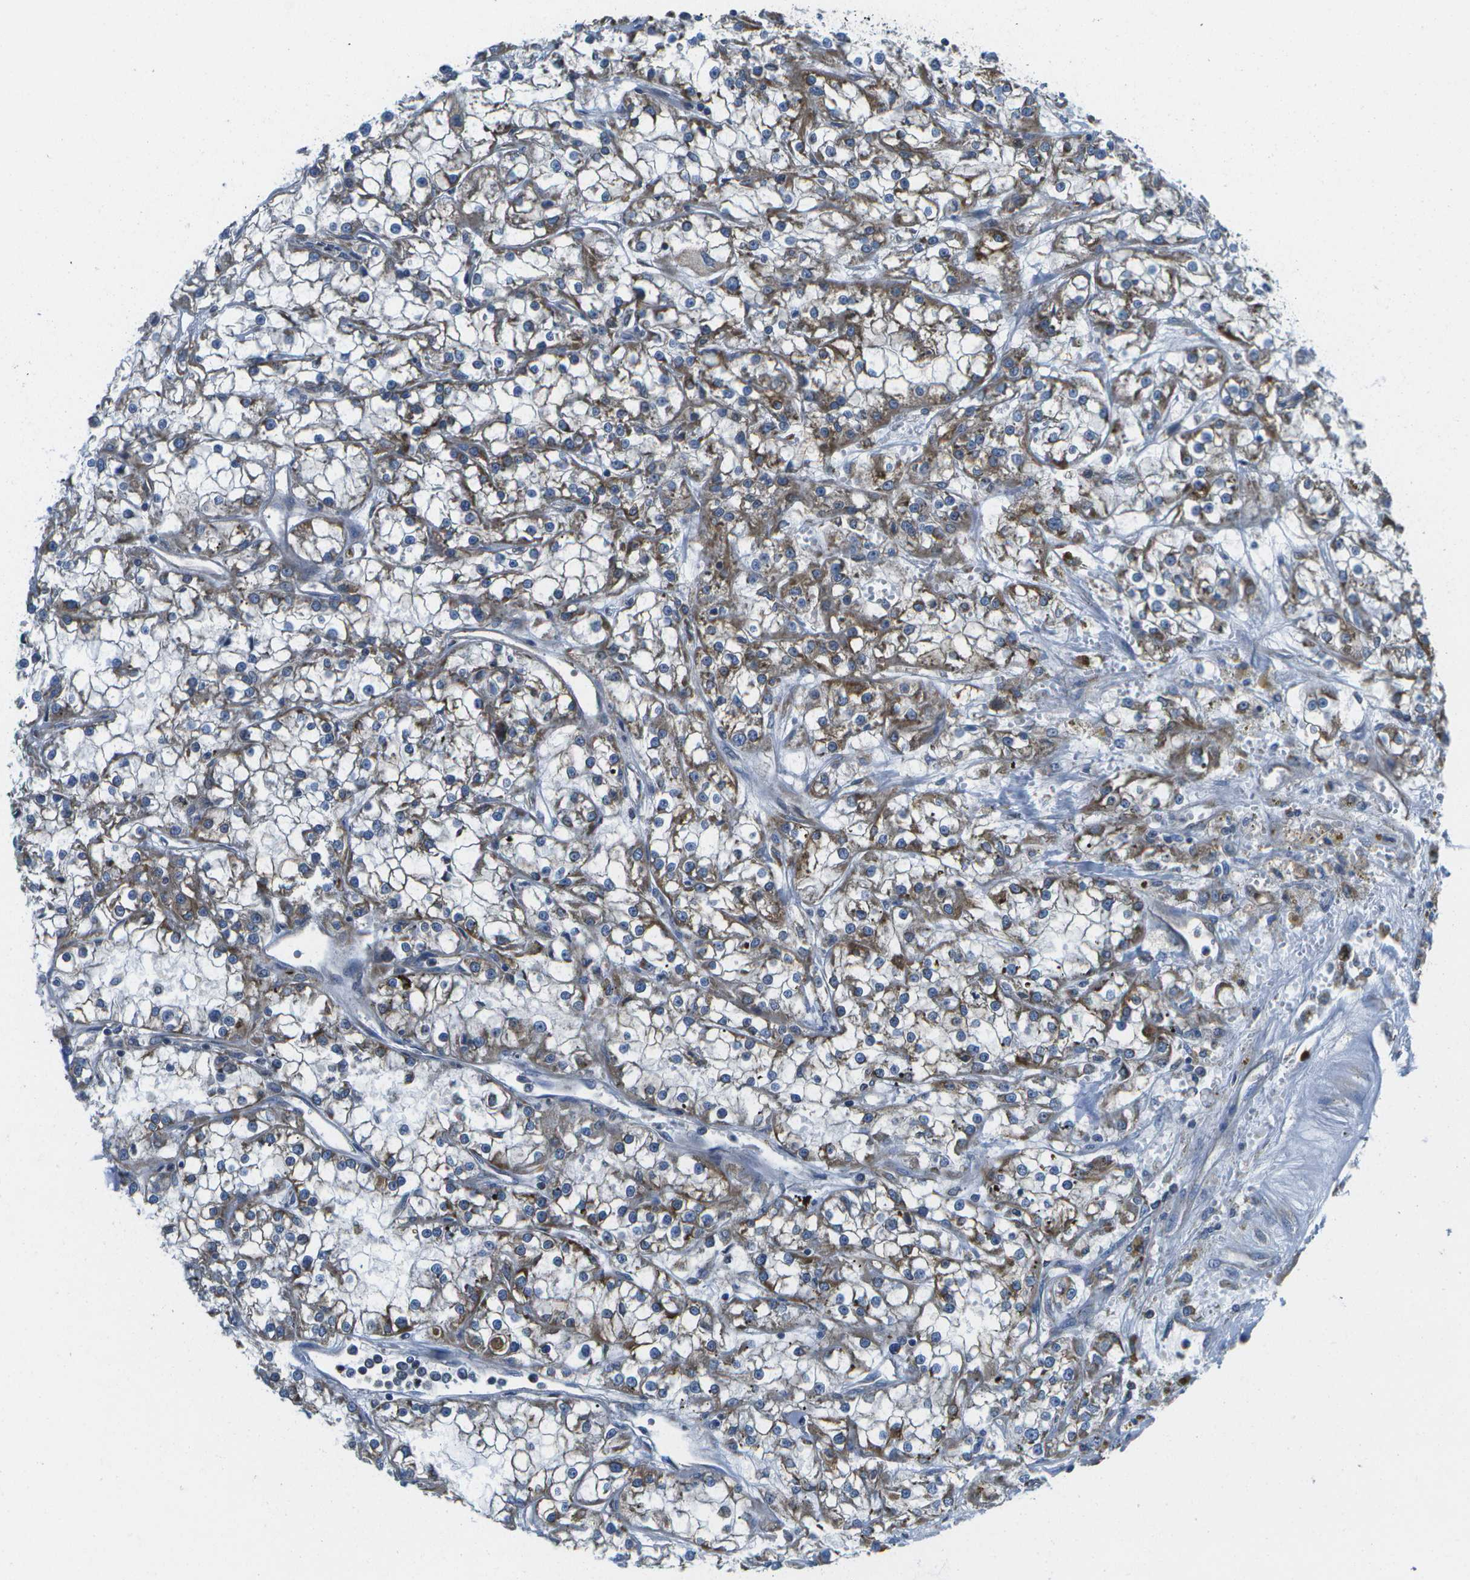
{"staining": {"intensity": "moderate", "quantity": ">75%", "location": "cytoplasmic/membranous"}, "tissue": "renal cancer", "cell_type": "Tumor cells", "image_type": "cancer", "snomed": [{"axis": "morphology", "description": "Adenocarcinoma, NOS"}, {"axis": "topography", "description": "Kidney"}], "caption": "IHC of human renal cancer (adenocarcinoma) demonstrates medium levels of moderate cytoplasmic/membranous positivity in about >75% of tumor cells.", "gene": "GDF5", "patient": {"sex": "female", "age": 52}}